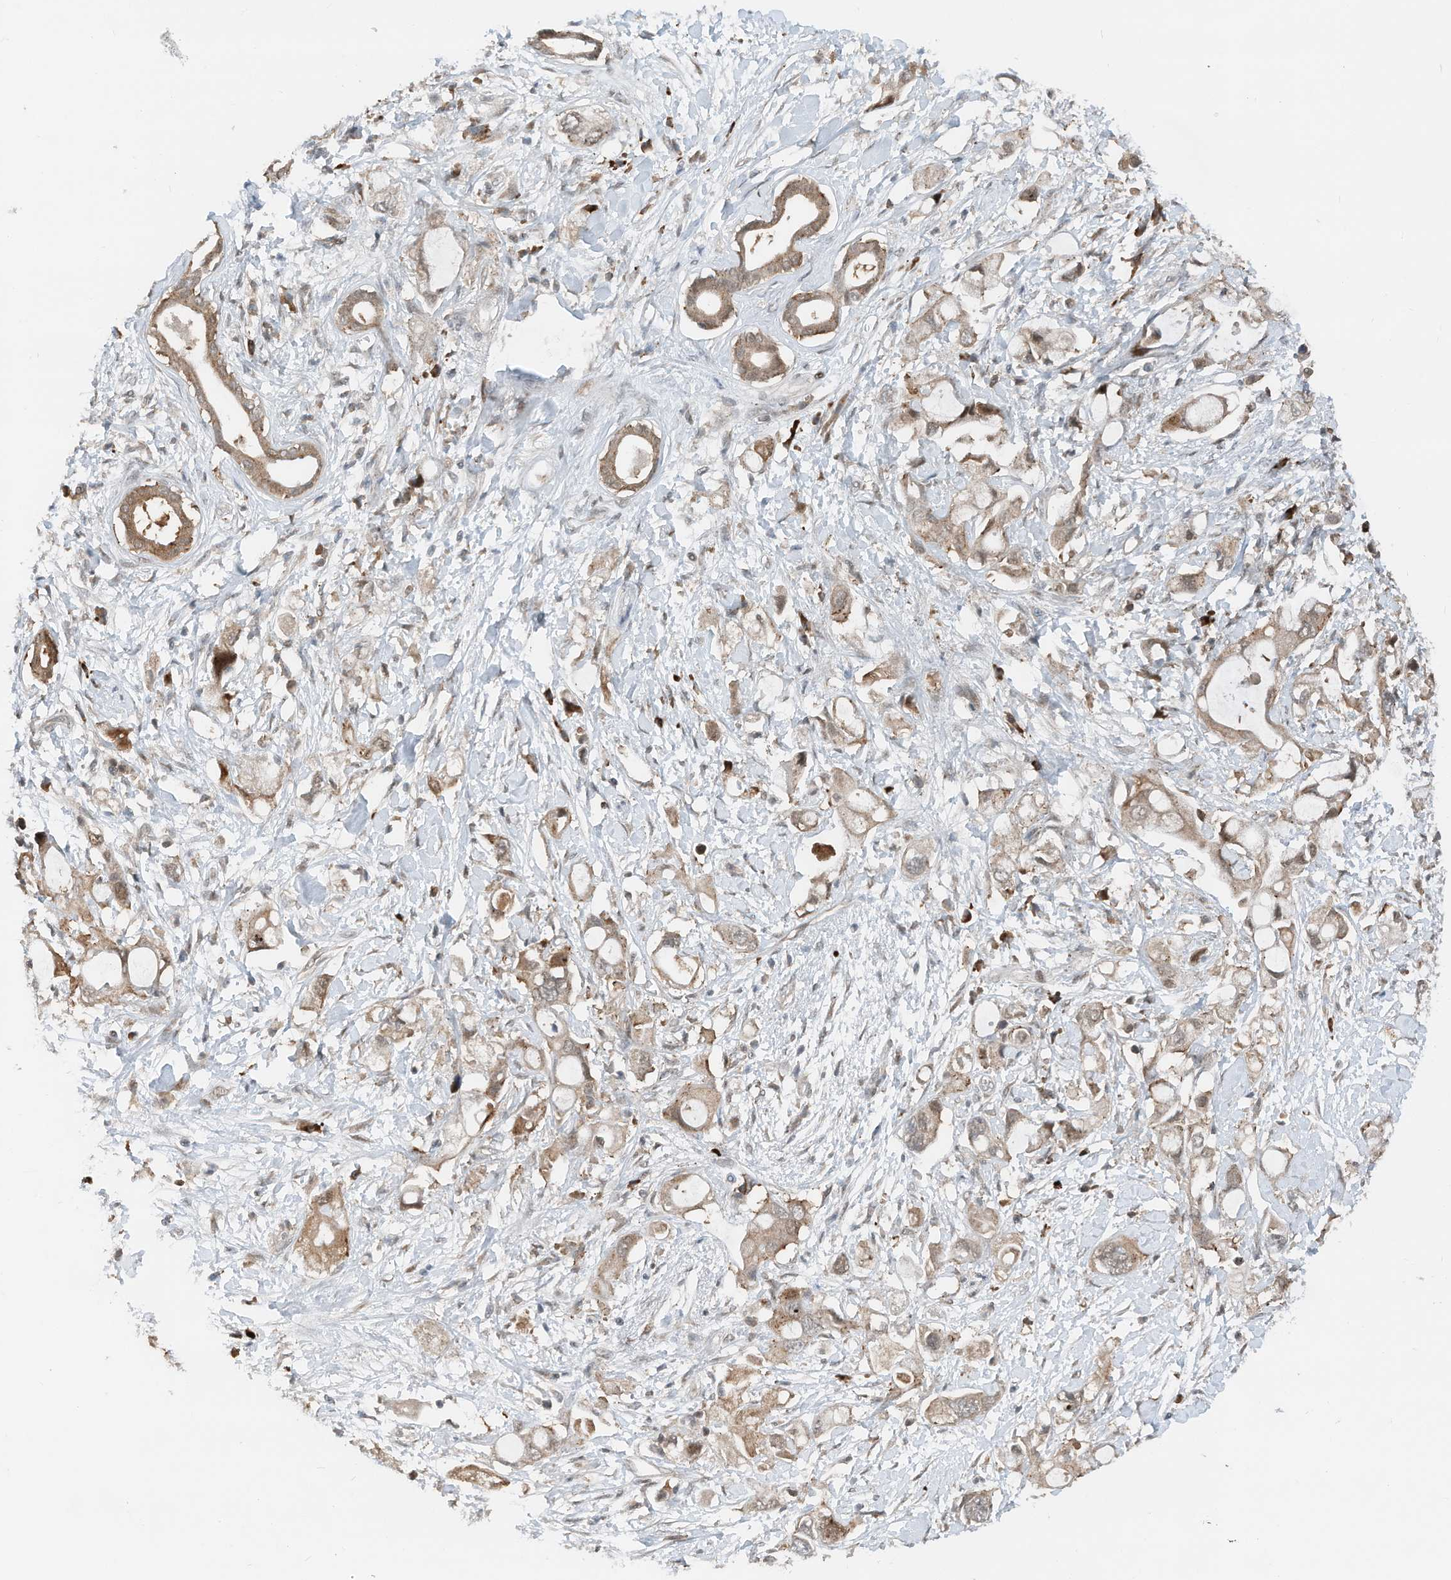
{"staining": {"intensity": "weak", "quantity": ">75%", "location": "cytoplasmic/membranous"}, "tissue": "pancreatic cancer", "cell_type": "Tumor cells", "image_type": "cancer", "snomed": [{"axis": "morphology", "description": "Adenocarcinoma, NOS"}, {"axis": "topography", "description": "Pancreas"}], "caption": "Weak cytoplasmic/membranous expression is seen in approximately >75% of tumor cells in pancreatic cancer. (Brightfield microscopy of DAB IHC at high magnification).", "gene": "RMND1", "patient": {"sex": "female", "age": 56}}